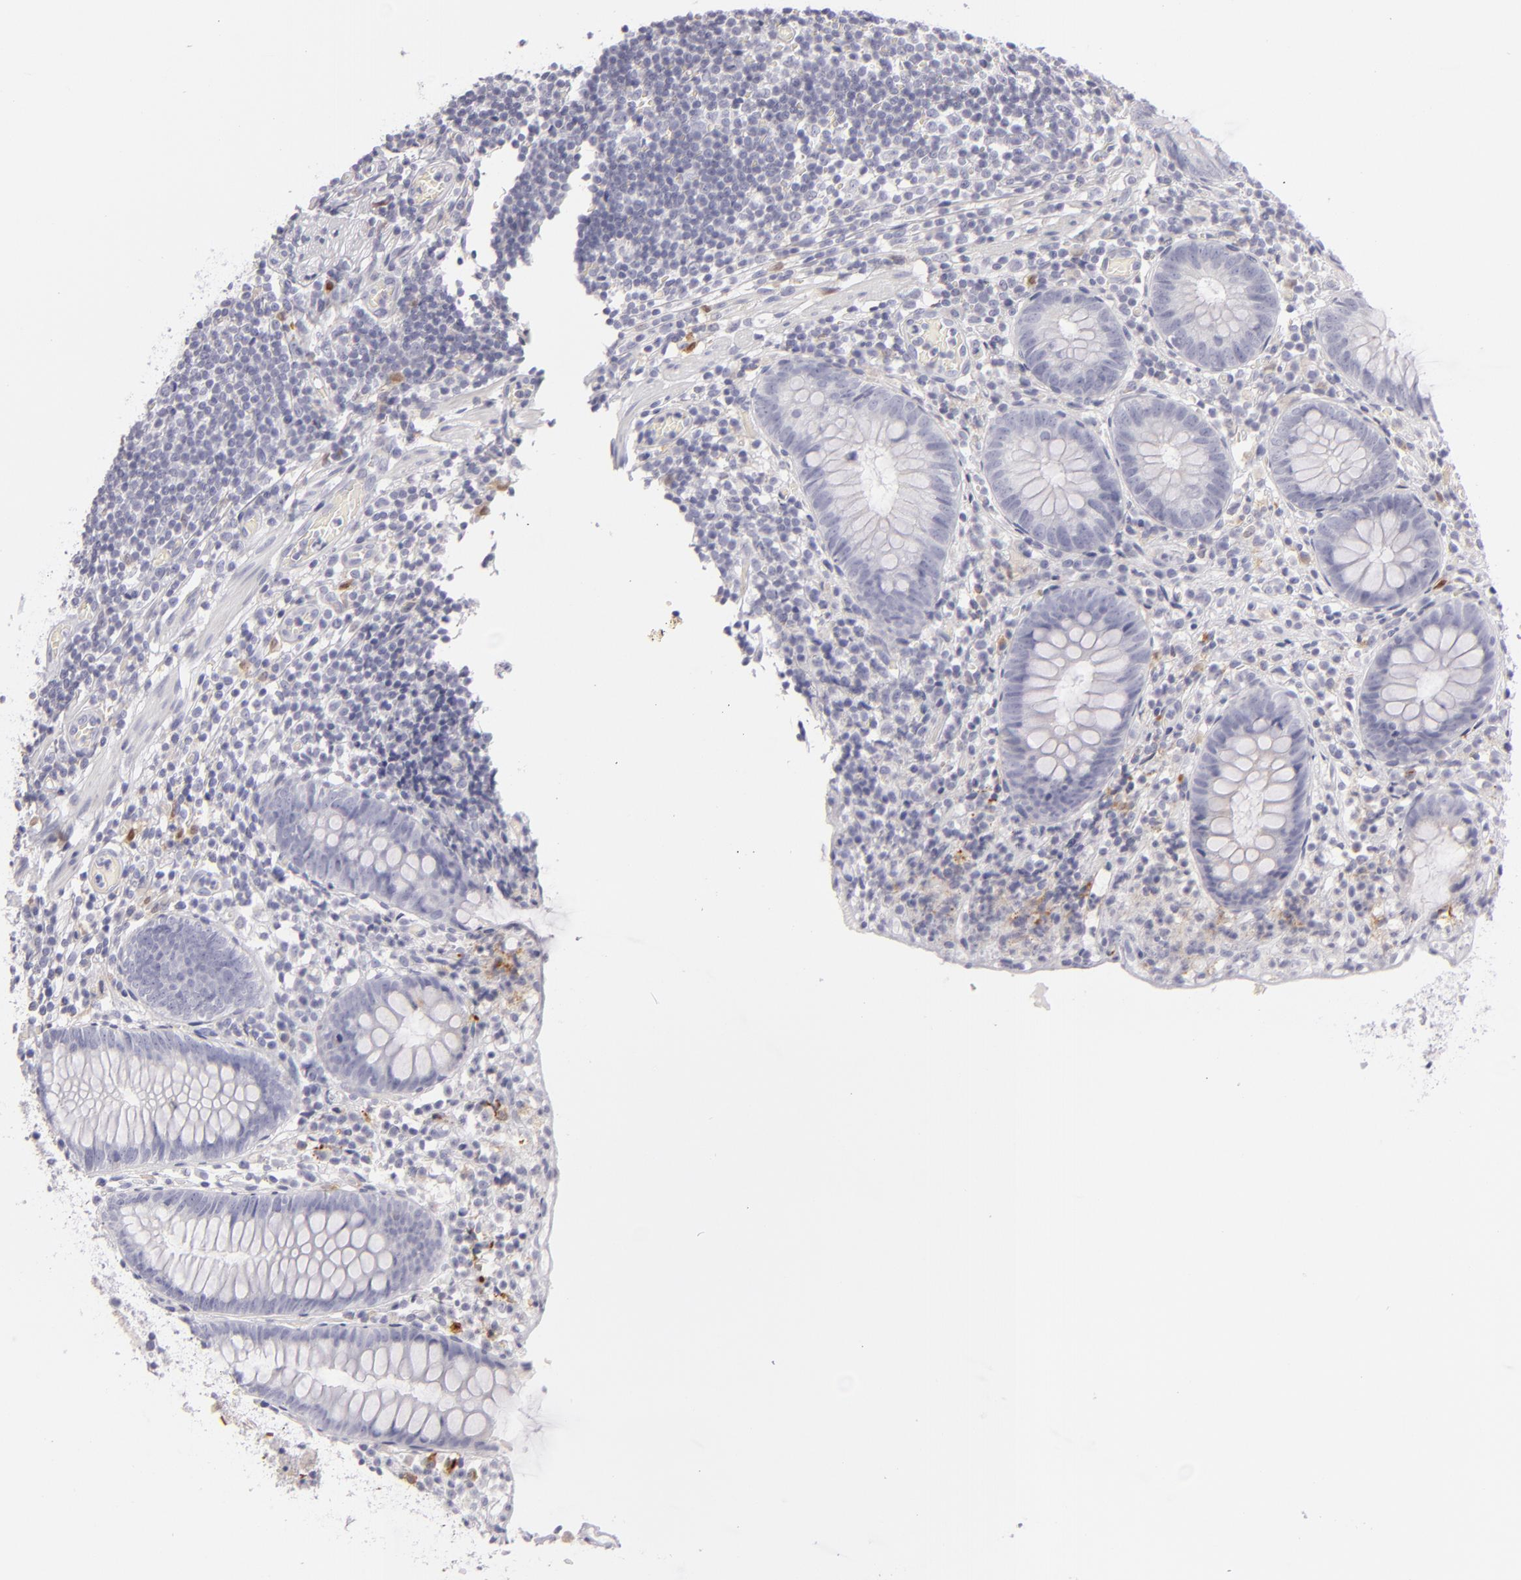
{"staining": {"intensity": "negative", "quantity": "none", "location": "none"}, "tissue": "appendix", "cell_type": "Glandular cells", "image_type": "normal", "snomed": [{"axis": "morphology", "description": "Normal tissue, NOS"}, {"axis": "topography", "description": "Appendix"}], "caption": "Immunohistochemistry (IHC) image of unremarkable appendix stained for a protein (brown), which demonstrates no positivity in glandular cells.", "gene": "F13A1", "patient": {"sex": "male", "age": 38}}